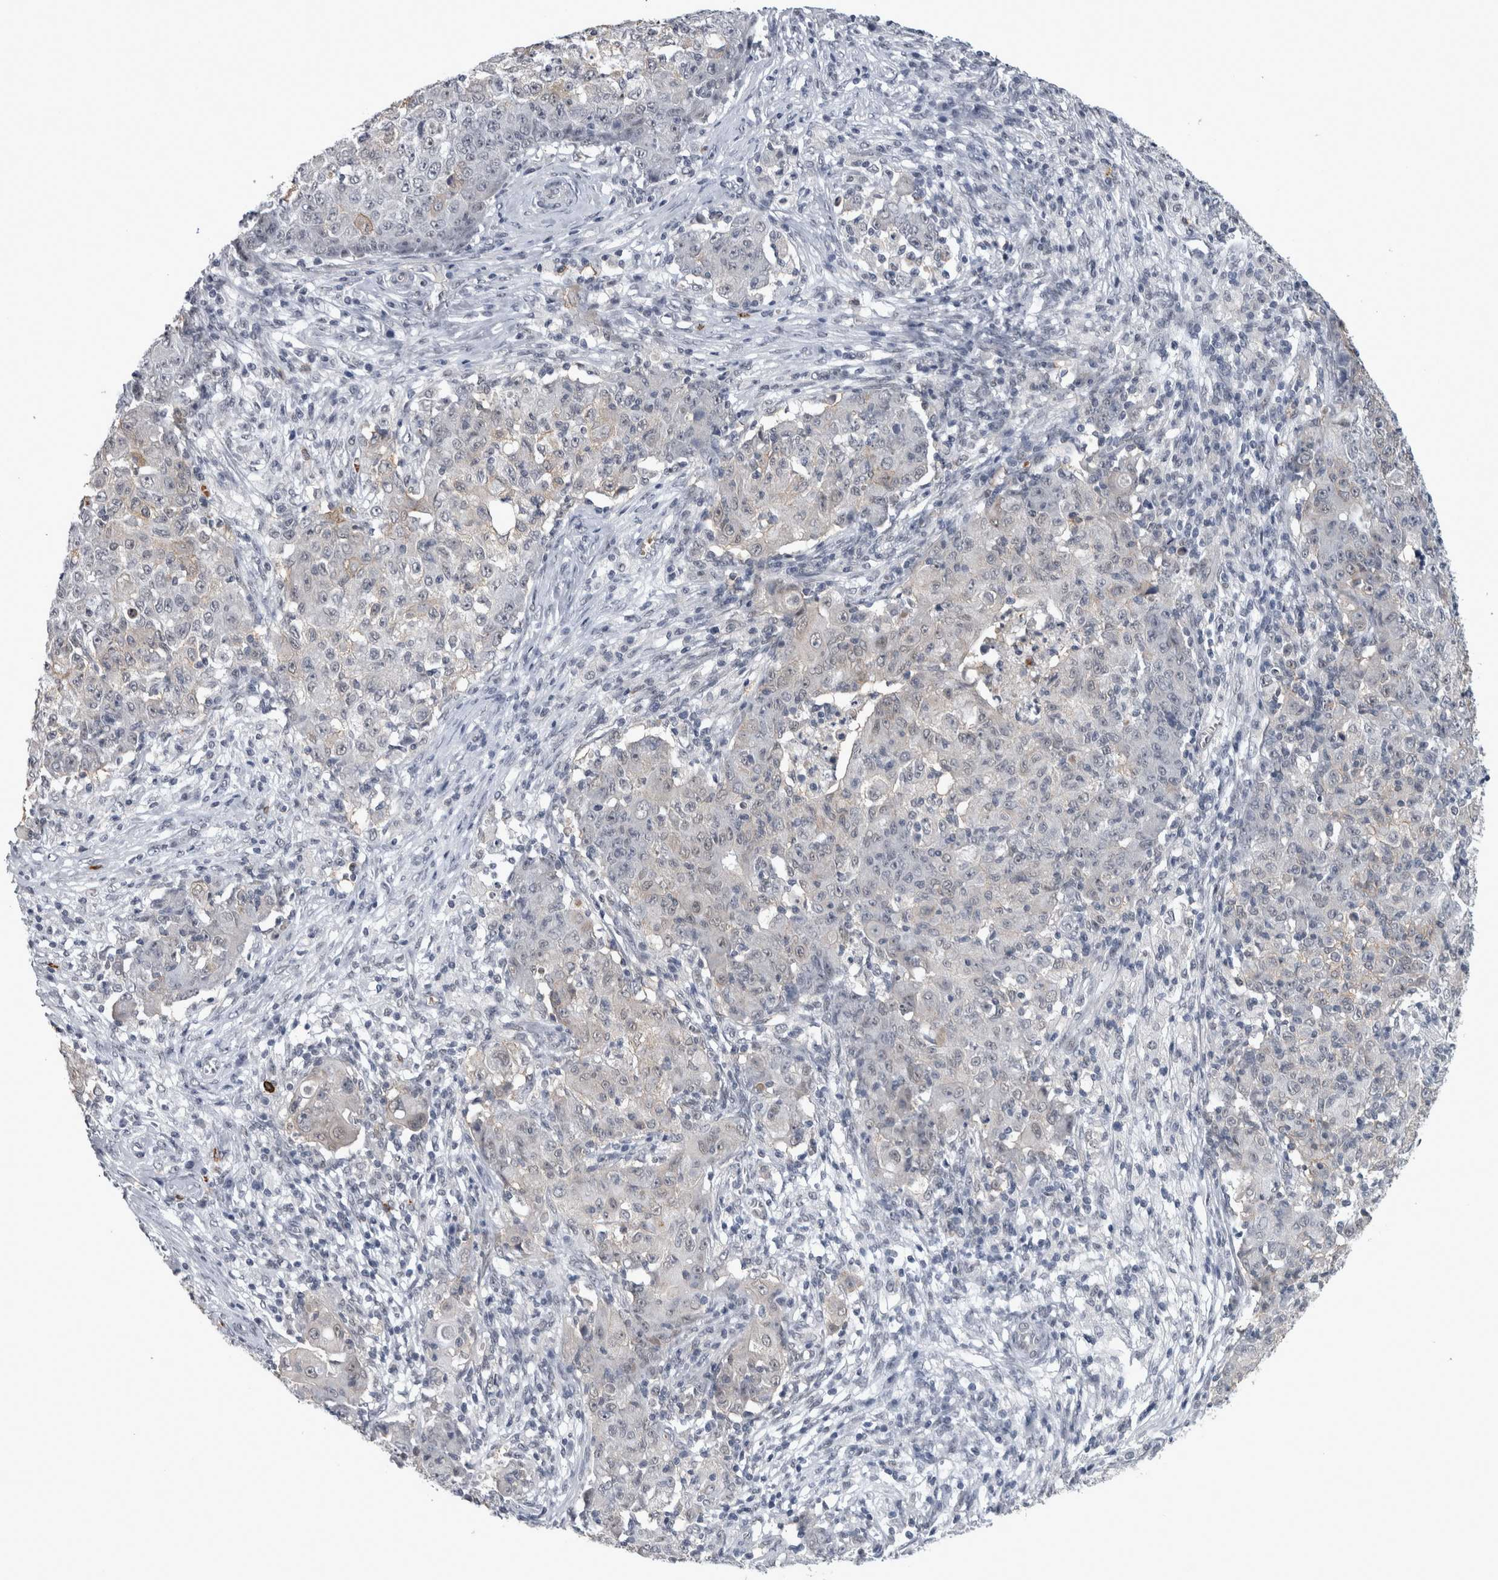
{"staining": {"intensity": "weak", "quantity": "<25%", "location": "cytoplasmic/membranous"}, "tissue": "ovarian cancer", "cell_type": "Tumor cells", "image_type": "cancer", "snomed": [{"axis": "morphology", "description": "Carcinoma, endometroid"}, {"axis": "topography", "description": "Ovary"}], "caption": "Ovarian cancer was stained to show a protein in brown. There is no significant expression in tumor cells. Brightfield microscopy of immunohistochemistry stained with DAB (3,3'-diaminobenzidine) (brown) and hematoxylin (blue), captured at high magnification.", "gene": "PEBP4", "patient": {"sex": "female", "age": 42}}